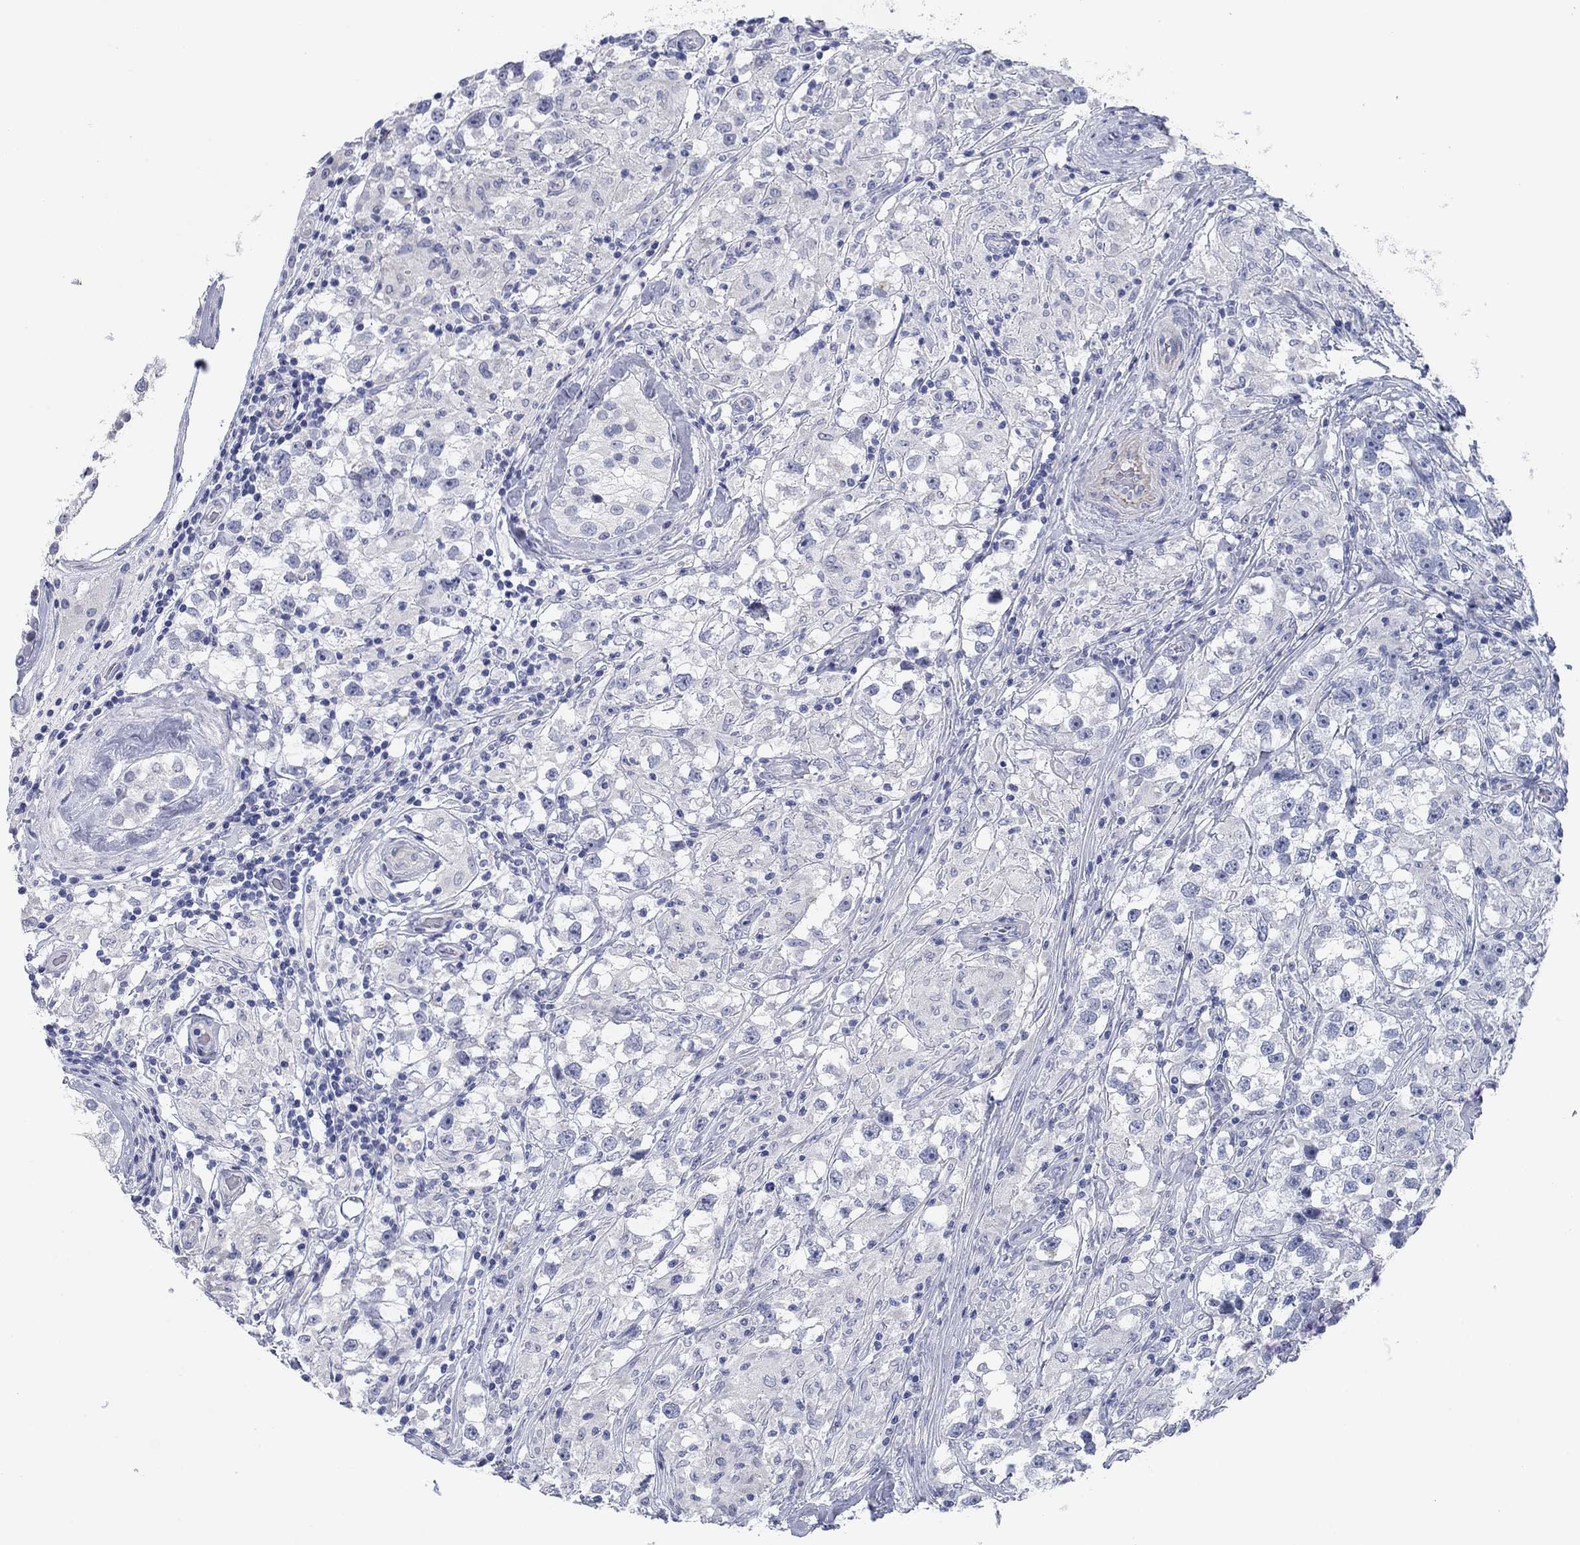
{"staining": {"intensity": "negative", "quantity": "none", "location": "none"}, "tissue": "testis cancer", "cell_type": "Tumor cells", "image_type": "cancer", "snomed": [{"axis": "morphology", "description": "Seminoma, NOS"}, {"axis": "topography", "description": "Testis"}], "caption": "The IHC photomicrograph has no significant expression in tumor cells of seminoma (testis) tissue.", "gene": "PRPH", "patient": {"sex": "male", "age": 46}}